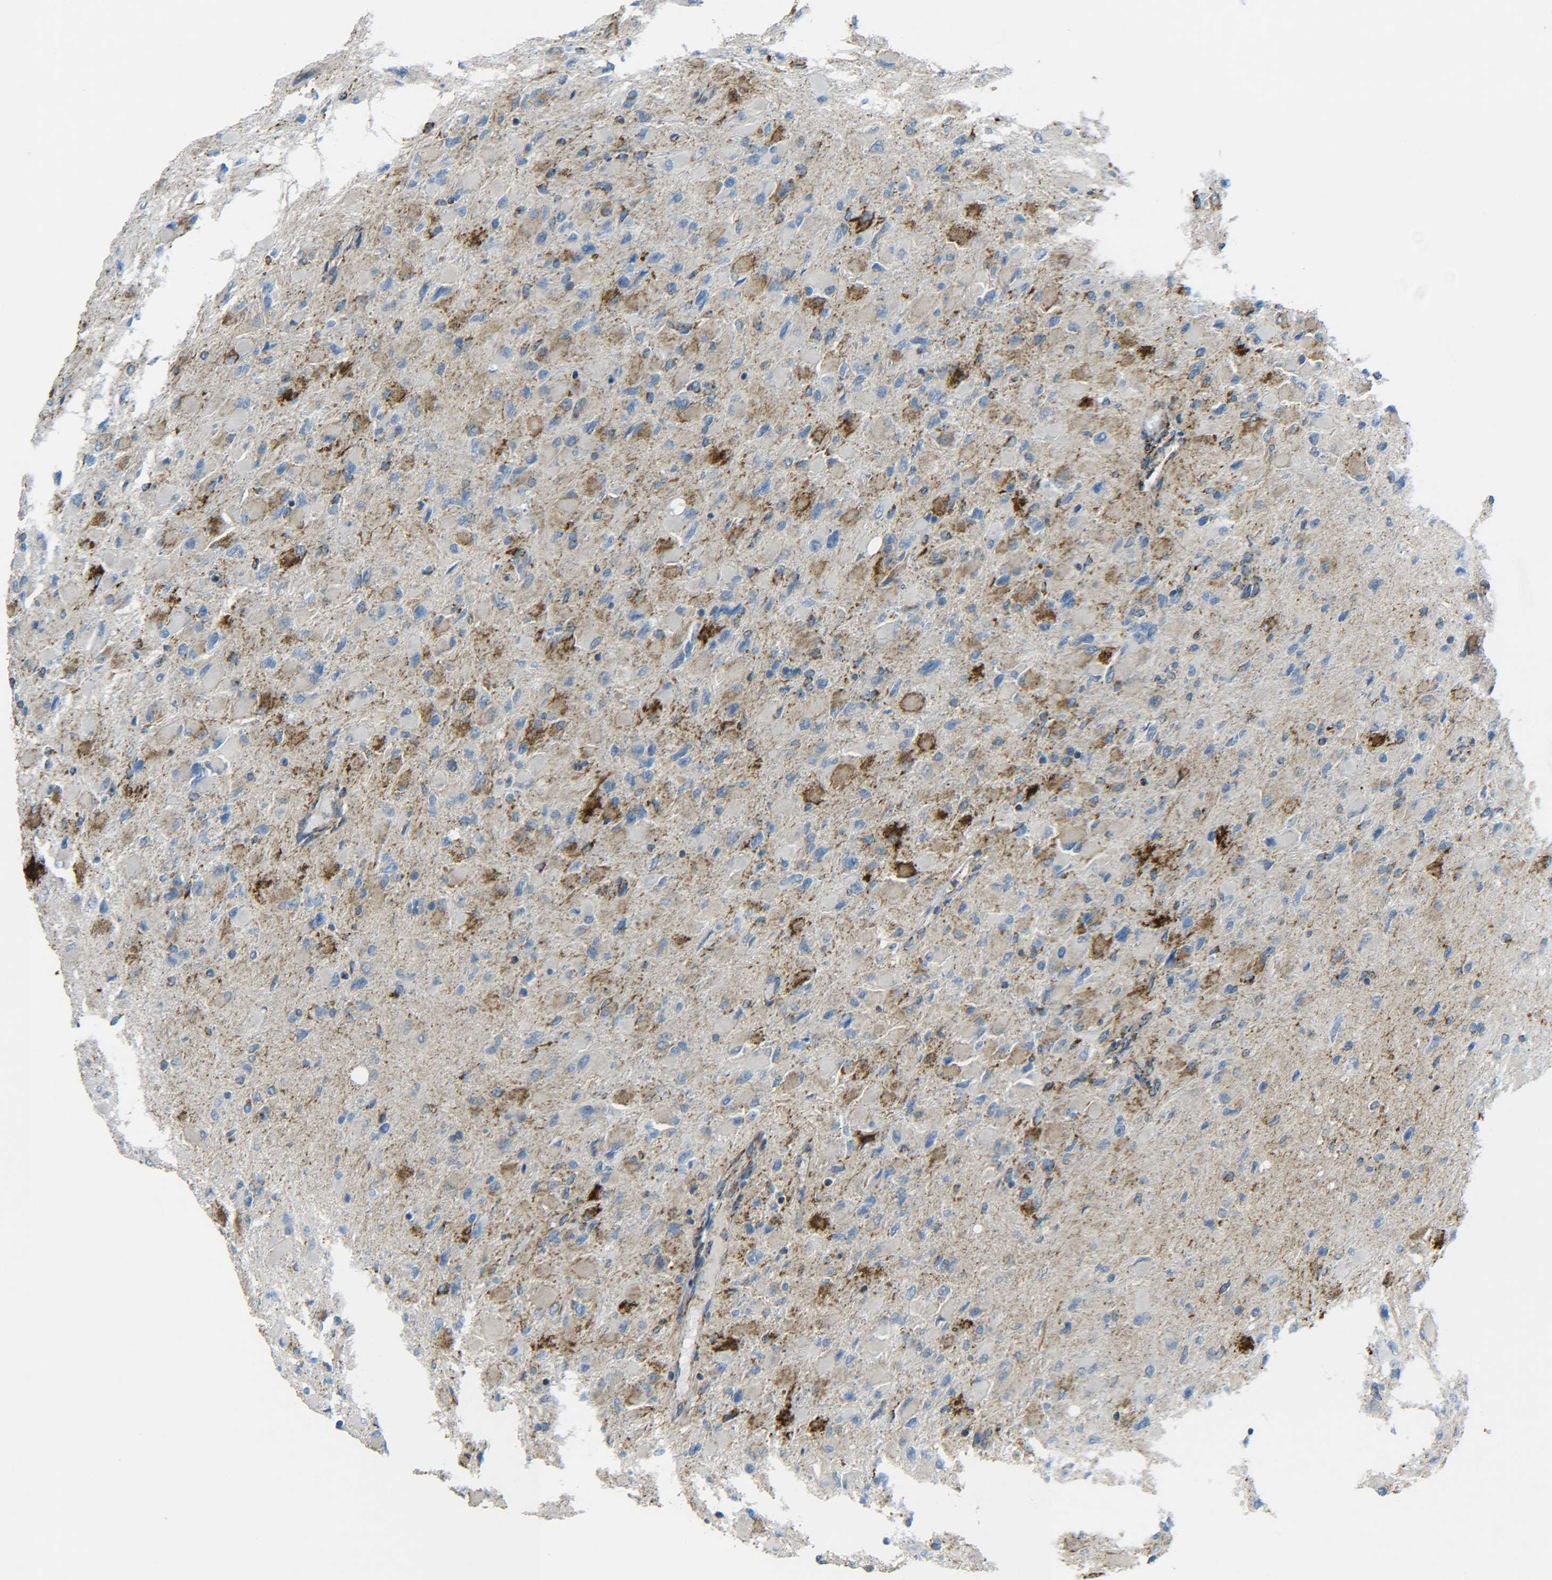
{"staining": {"intensity": "moderate", "quantity": ">75%", "location": "cytoplasmic/membranous"}, "tissue": "glioma", "cell_type": "Tumor cells", "image_type": "cancer", "snomed": [{"axis": "morphology", "description": "Glioma, malignant, High grade"}, {"axis": "topography", "description": "Cerebral cortex"}], "caption": "About >75% of tumor cells in human glioma display moderate cytoplasmic/membranous protein positivity as visualized by brown immunohistochemical staining.", "gene": "CYB5R1", "patient": {"sex": "female", "age": 36}}